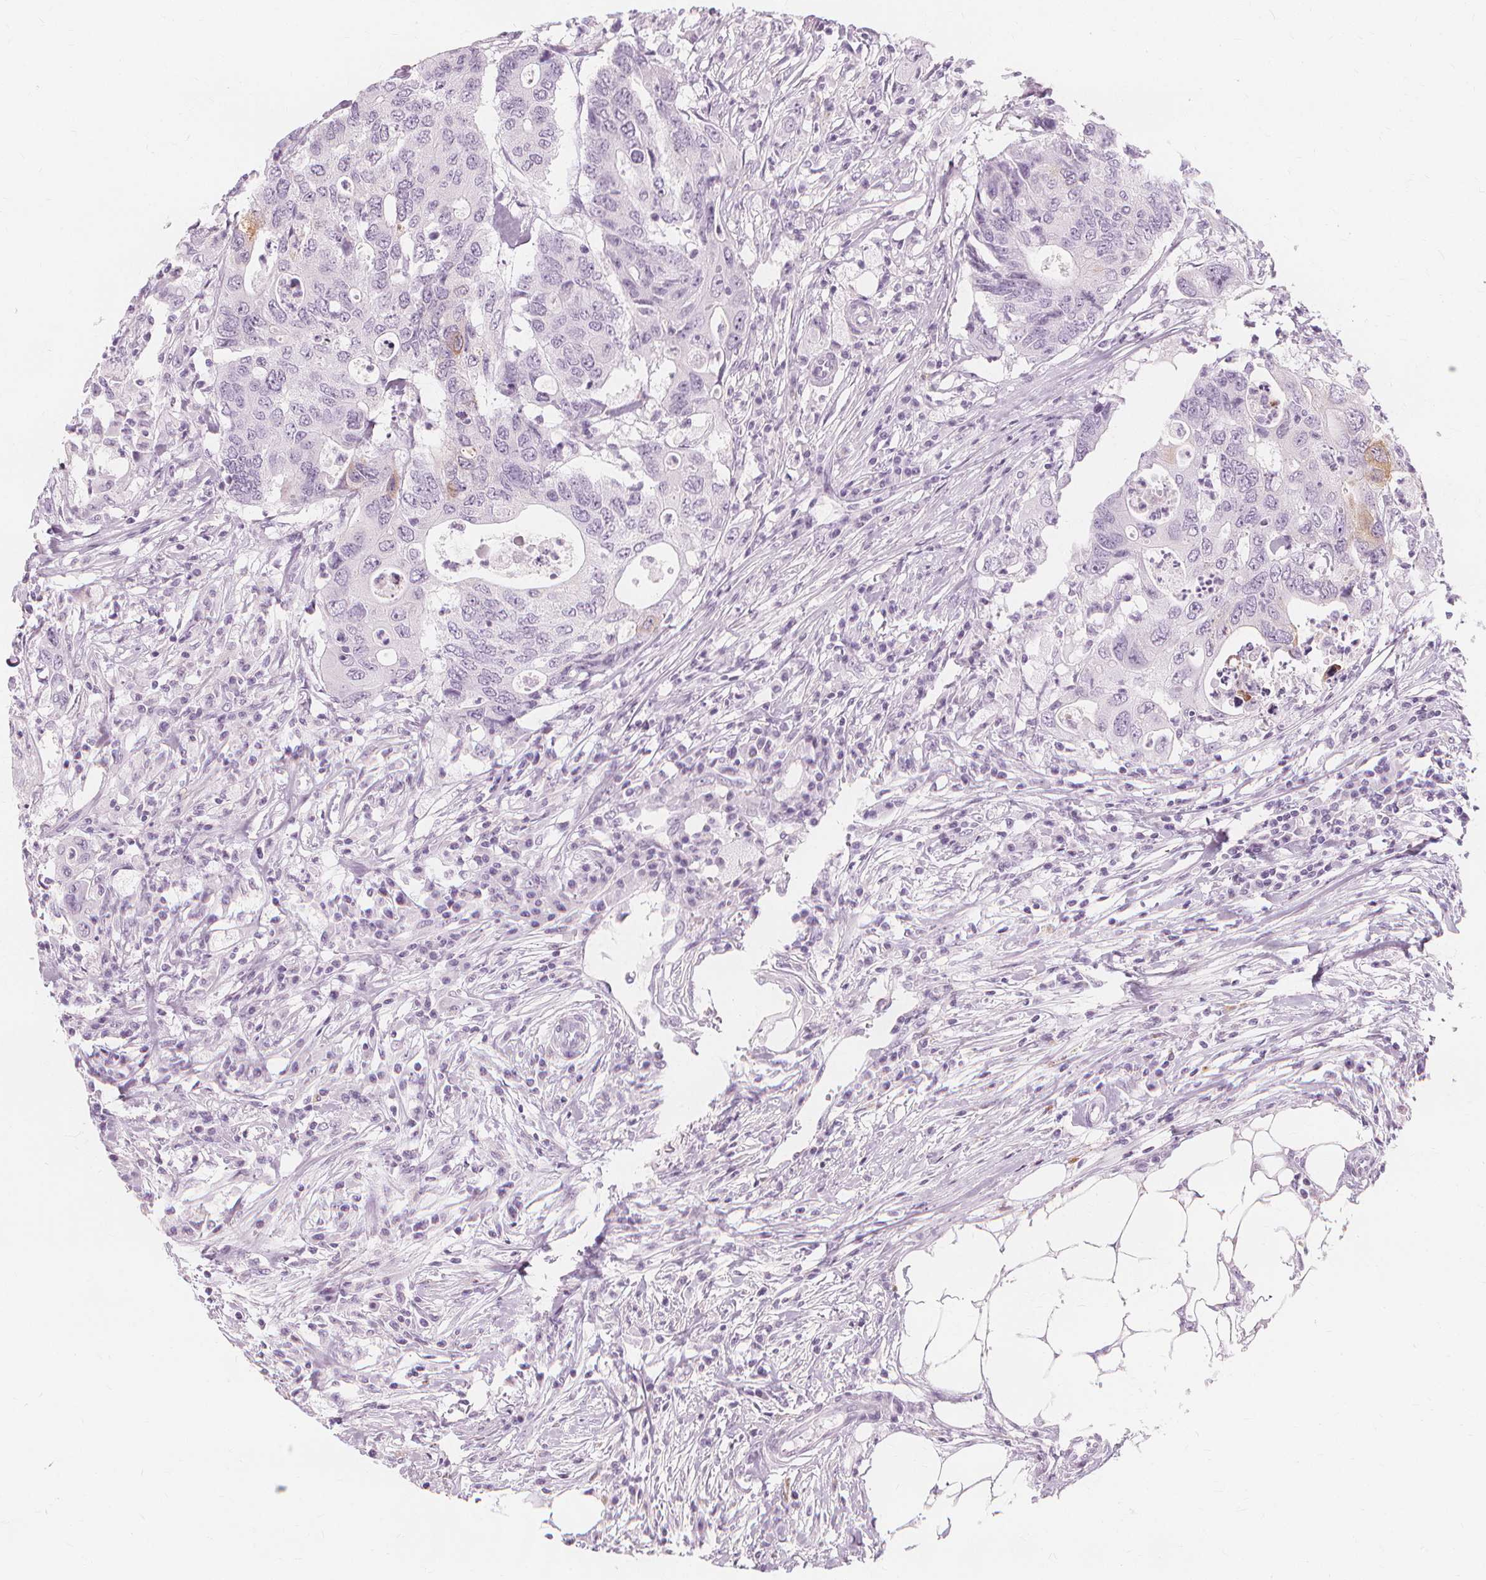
{"staining": {"intensity": "weak", "quantity": "<25%", "location": "cytoplasmic/membranous"}, "tissue": "colorectal cancer", "cell_type": "Tumor cells", "image_type": "cancer", "snomed": [{"axis": "morphology", "description": "Adenocarcinoma, NOS"}, {"axis": "topography", "description": "Colon"}], "caption": "Tumor cells show no significant protein staining in colorectal adenocarcinoma.", "gene": "TFF1", "patient": {"sex": "male", "age": 71}}